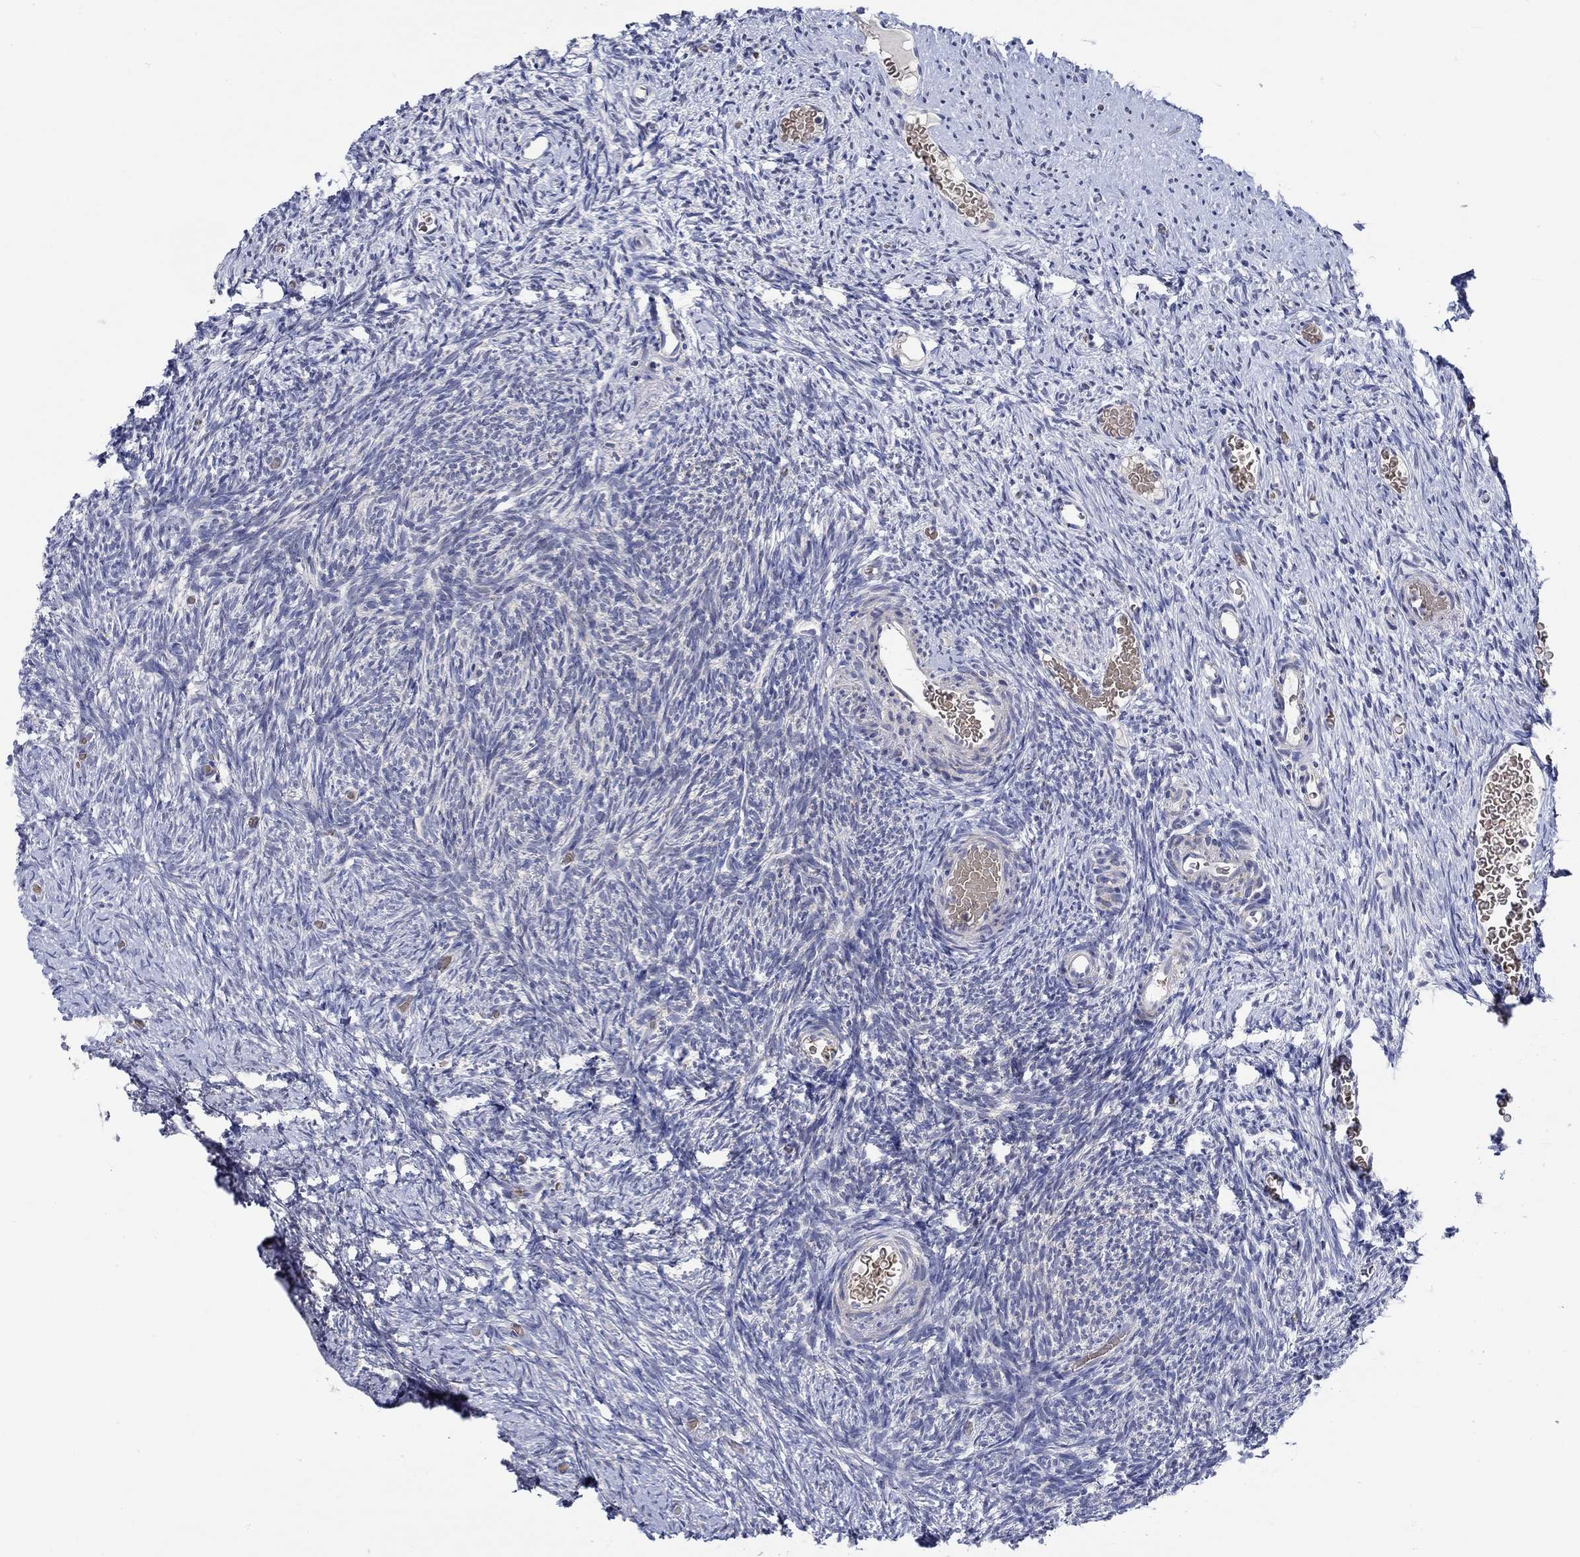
{"staining": {"intensity": "moderate", "quantity": "25%-75%", "location": "cytoplasmic/membranous"}, "tissue": "ovary", "cell_type": "Follicle cells", "image_type": "normal", "snomed": [{"axis": "morphology", "description": "Normal tissue, NOS"}, {"axis": "topography", "description": "Ovary"}], "caption": "A photomicrograph of ovary stained for a protein displays moderate cytoplasmic/membranous brown staining in follicle cells. (DAB (3,3'-diaminobenzidine) IHC, brown staining for protein, blue staining for nuclei).", "gene": "WASF1", "patient": {"sex": "female", "age": 39}}